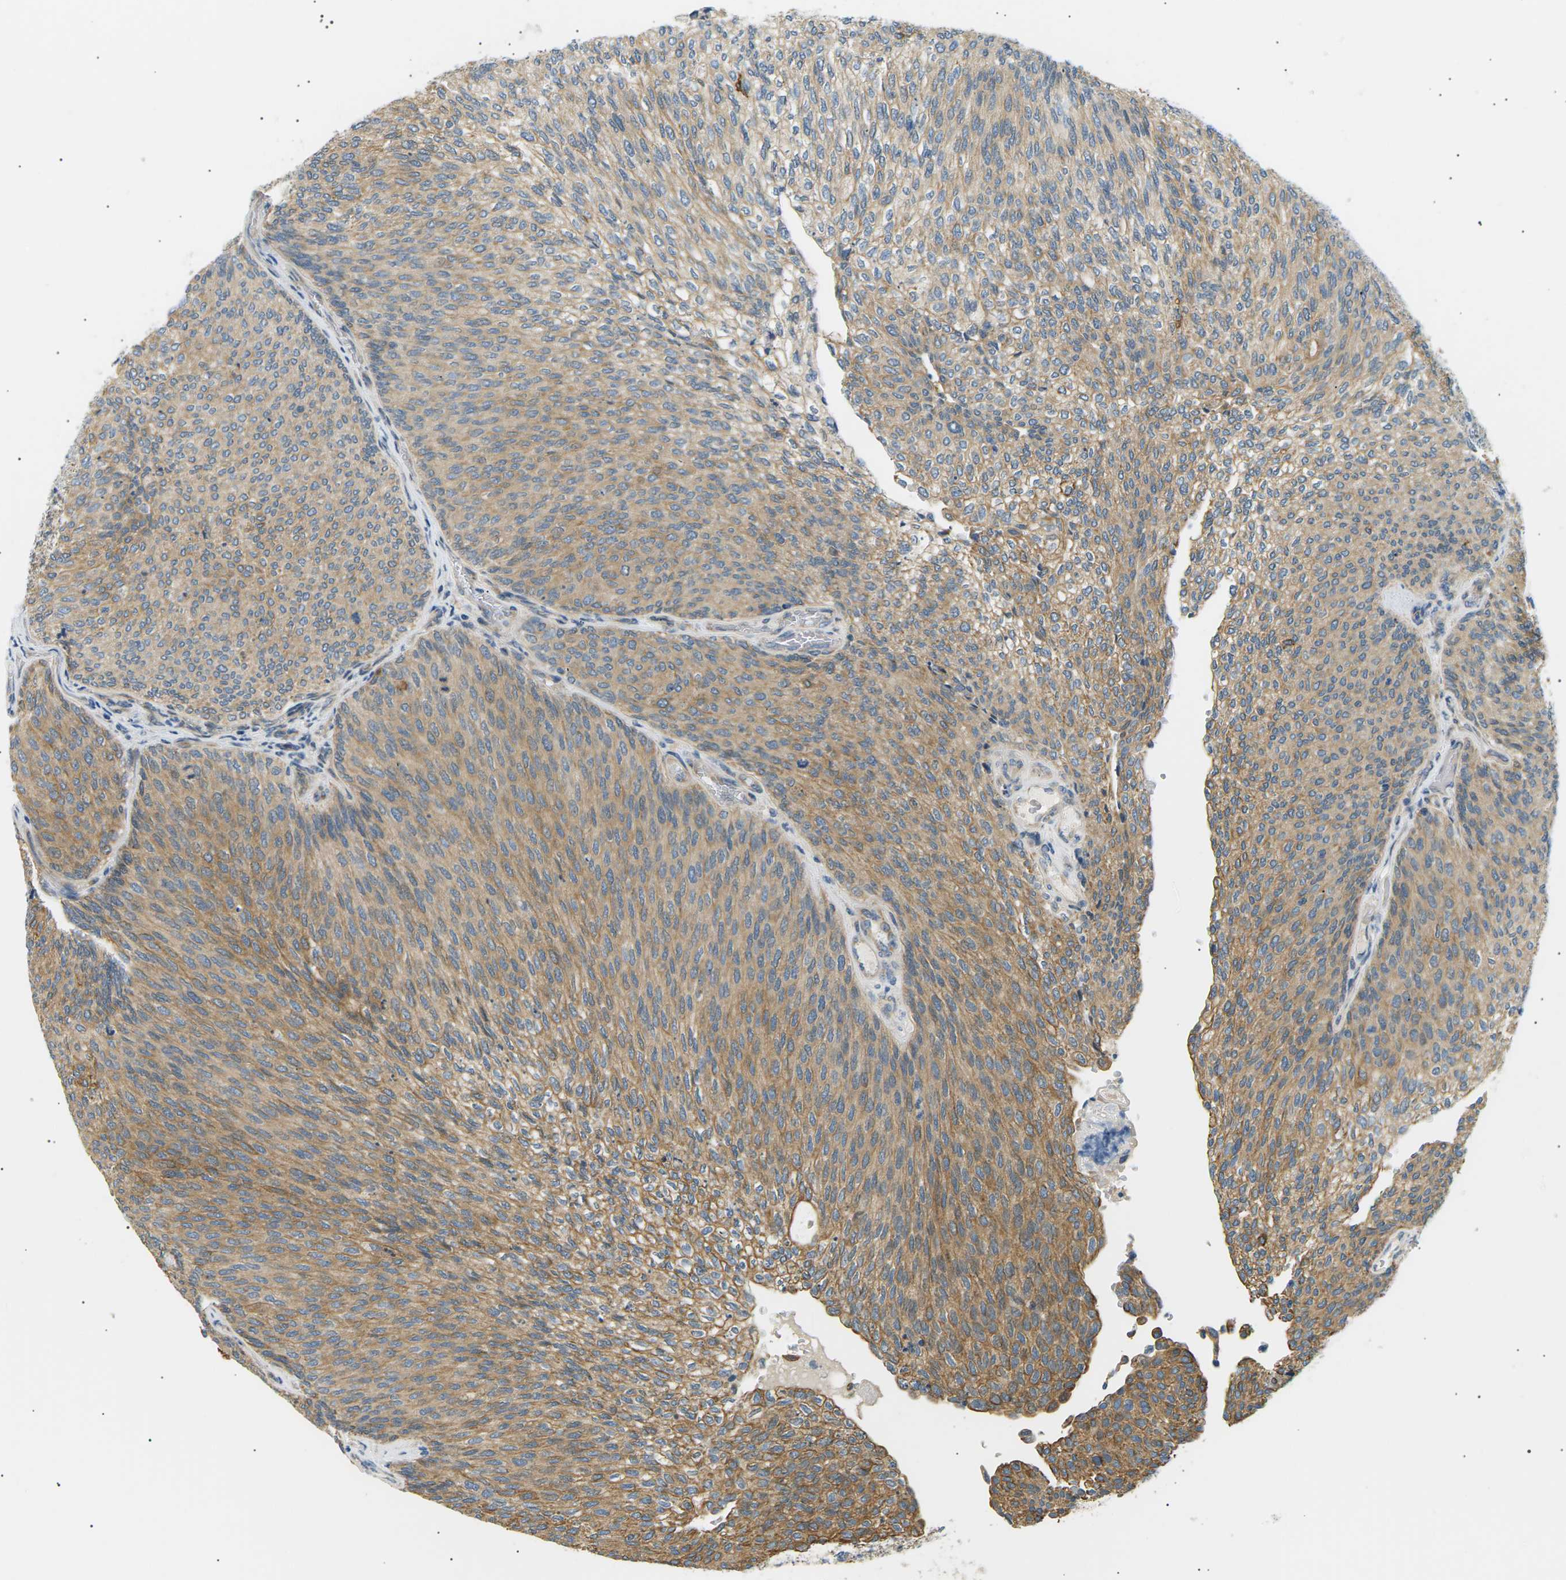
{"staining": {"intensity": "moderate", "quantity": "25%-75%", "location": "cytoplasmic/membranous"}, "tissue": "urothelial cancer", "cell_type": "Tumor cells", "image_type": "cancer", "snomed": [{"axis": "morphology", "description": "Urothelial carcinoma, Low grade"}, {"axis": "topography", "description": "Urinary bladder"}], "caption": "Urothelial cancer tissue demonstrates moderate cytoplasmic/membranous positivity in about 25%-75% of tumor cells, visualized by immunohistochemistry.", "gene": "TBC1D8", "patient": {"sex": "female", "age": 79}}